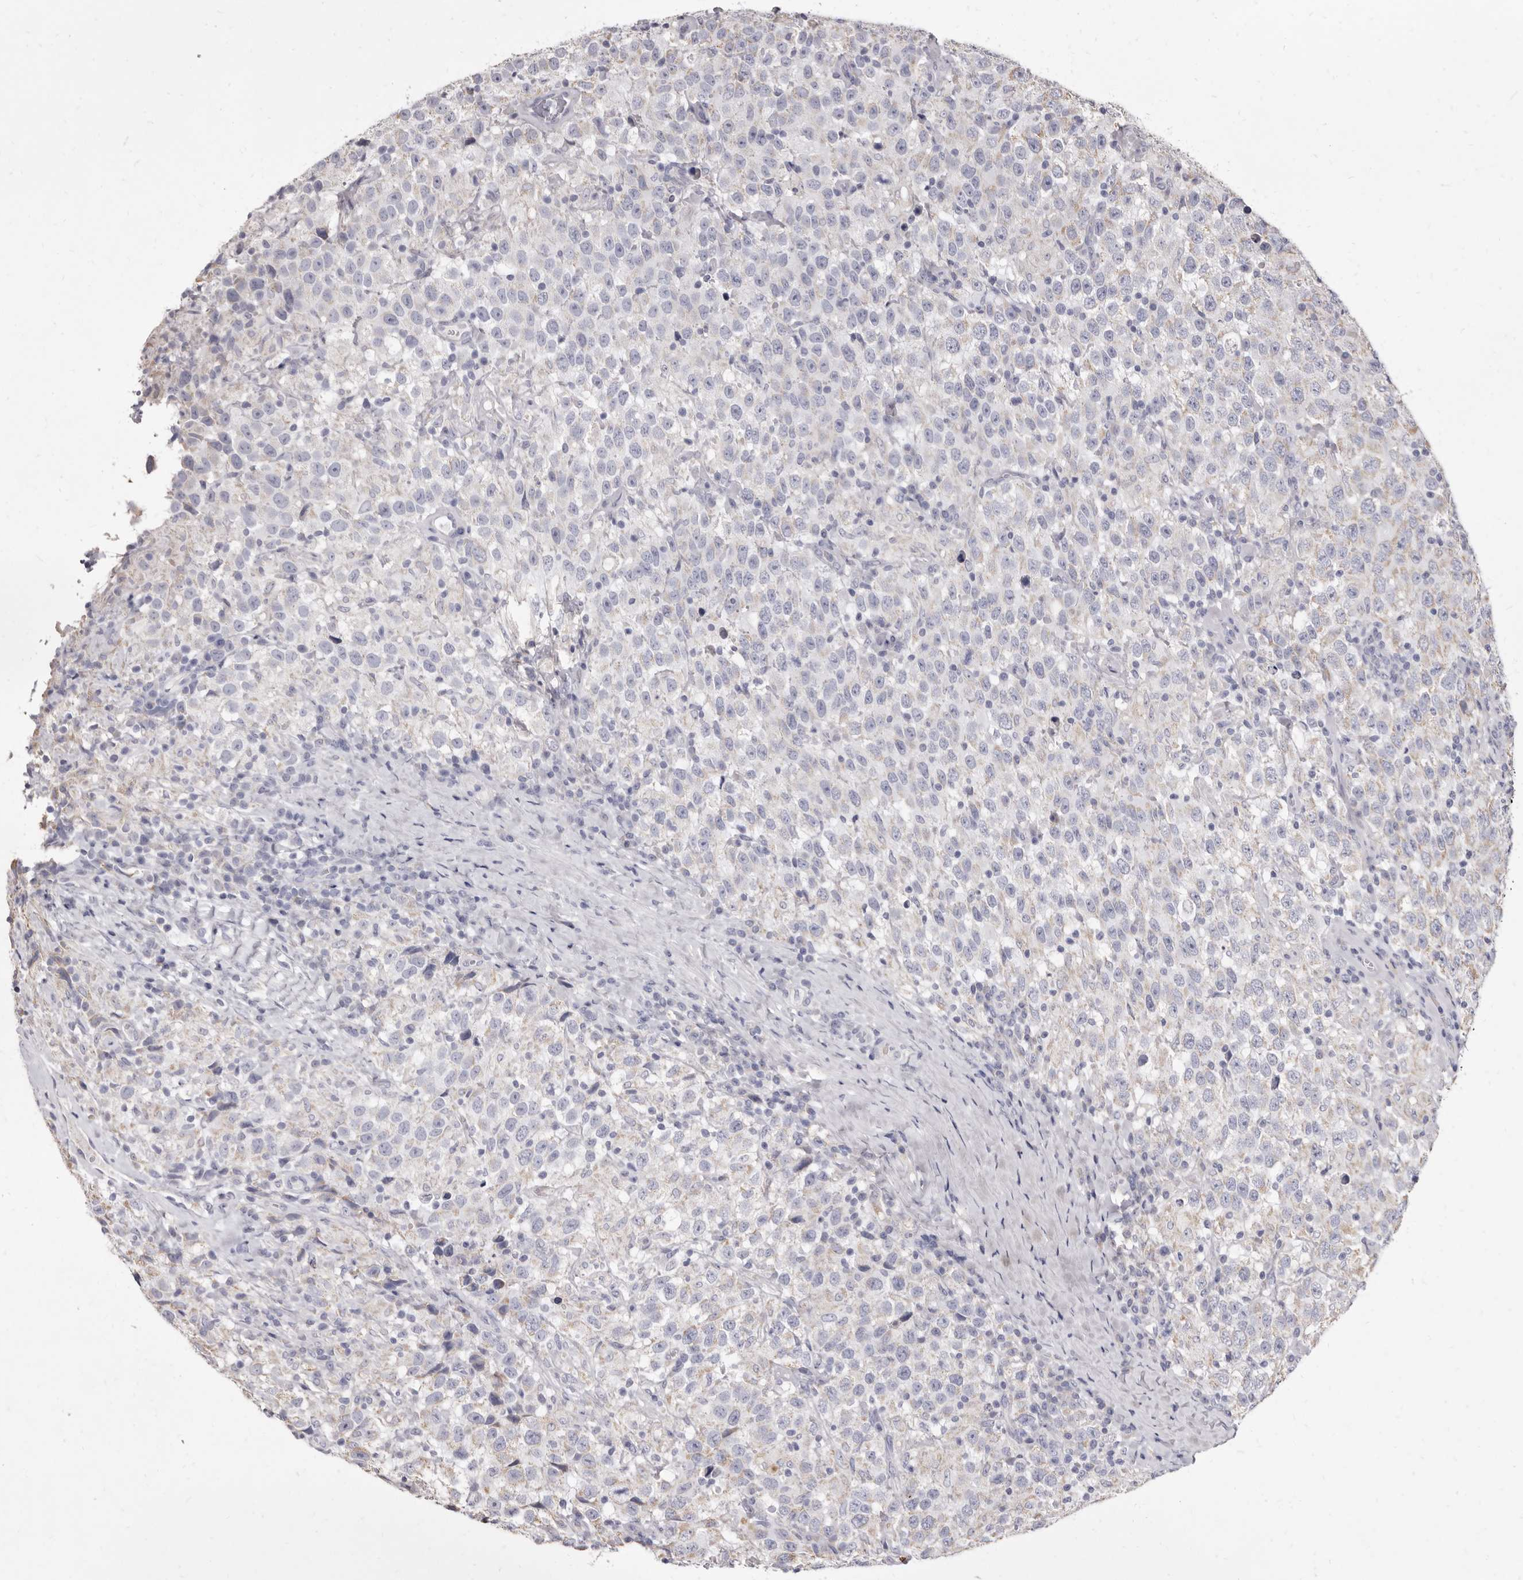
{"staining": {"intensity": "weak", "quantity": "<25%", "location": "cytoplasmic/membranous"}, "tissue": "testis cancer", "cell_type": "Tumor cells", "image_type": "cancer", "snomed": [{"axis": "morphology", "description": "Seminoma, NOS"}, {"axis": "topography", "description": "Testis"}], "caption": "Seminoma (testis) was stained to show a protein in brown. There is no significant staining in tumor cells. (Stains: DAB (3,3'-diaminobenzidine) immunohistochemistry with hematoxylin counter stain, Microscopy: brightfield microscopy at high magnification).", "gene": "CYP2E1", "patient": {"sex": "male", "age": 41}}